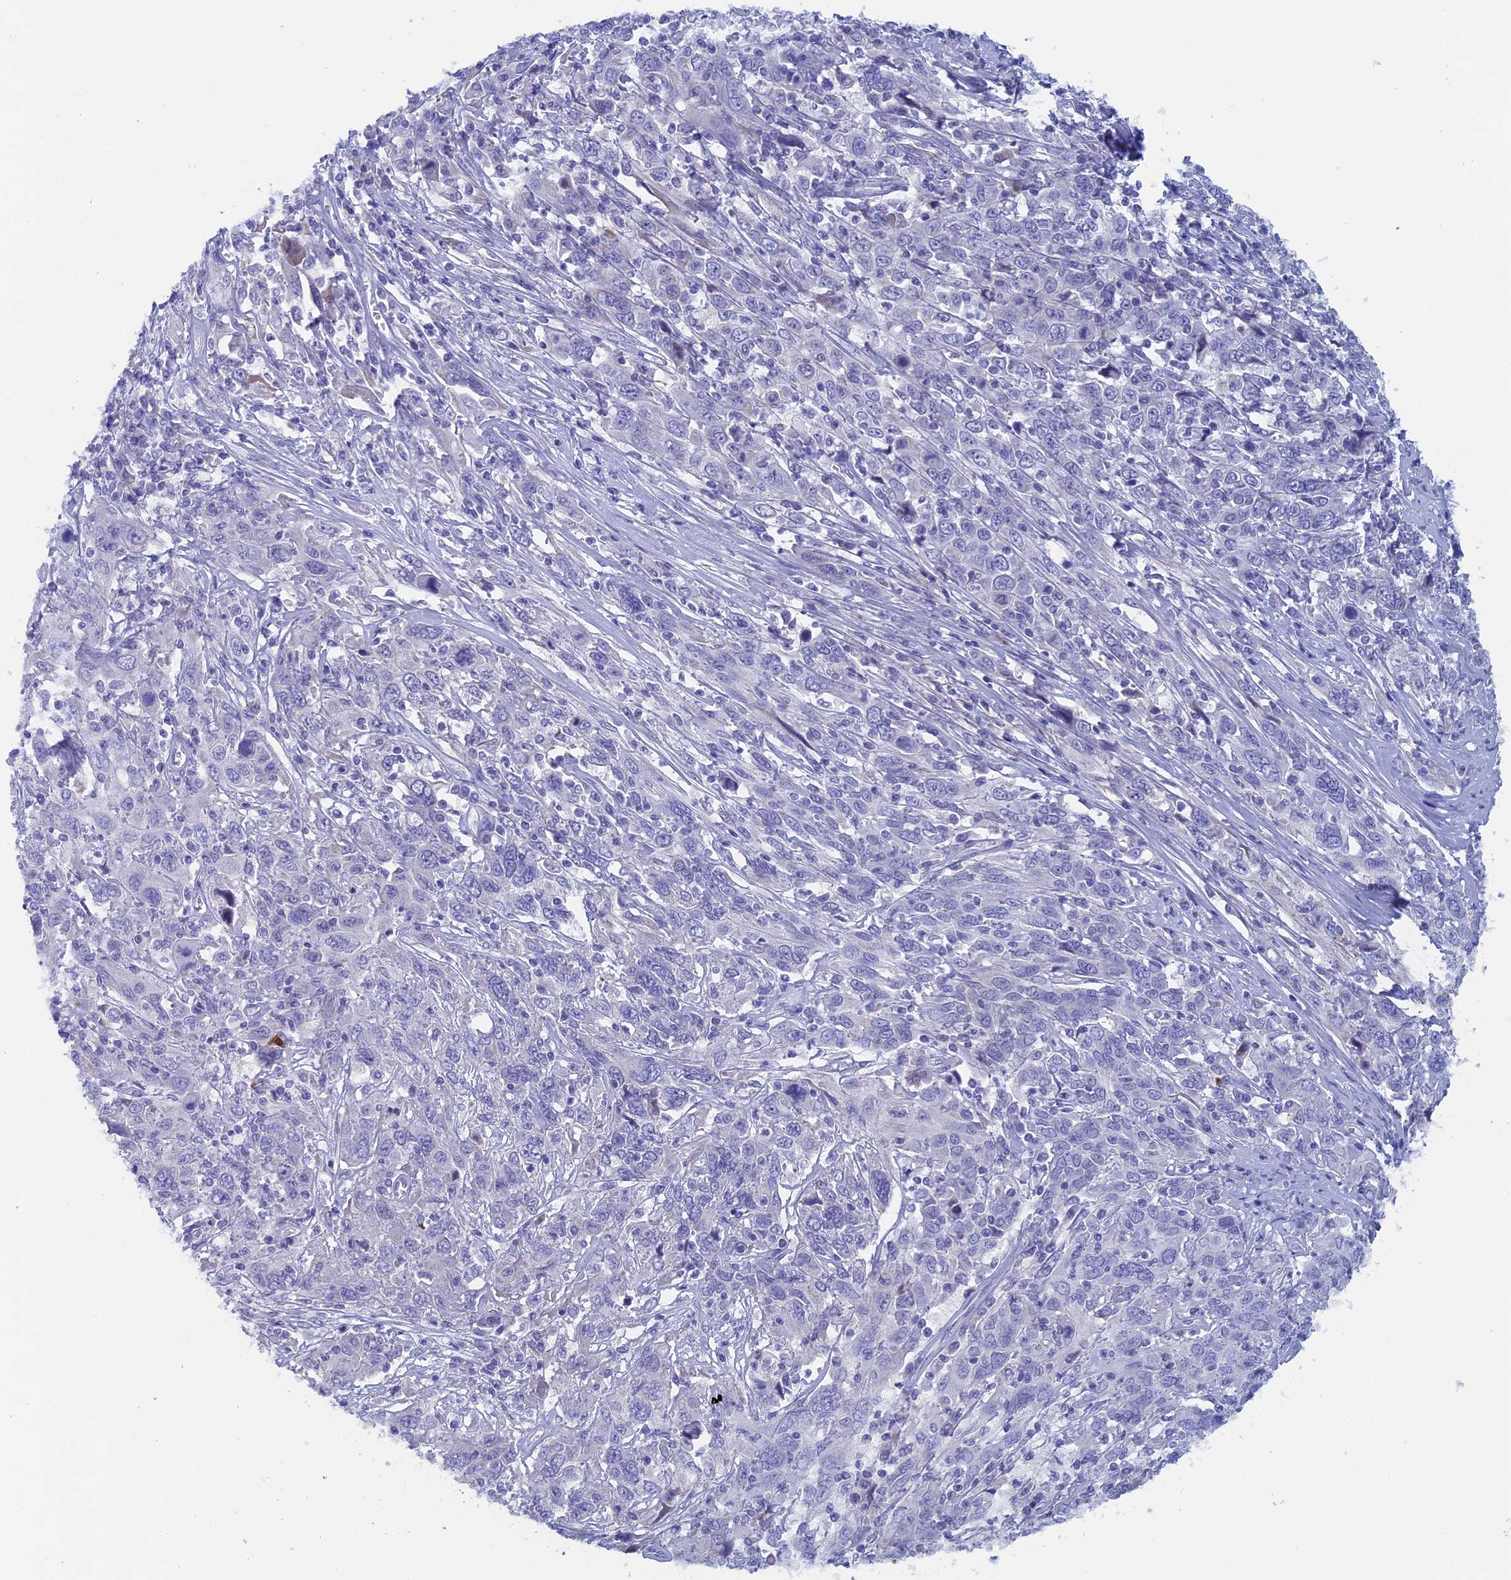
{"staining": {"intensity": "negative", "quantity": "none", "location": "none"}, "tissue": "cervical cancer", "cell_type": "Tumor cells", "image_type": "cancer", "snomed": [{"axis": "morphology", "description": "Squamous cell carcinoma, NOS"}, {"axis": "topography", "description": "Cervix"}], "caption": "Tumor cells show no significant protein staining in cervical cancer (squamous cell carcinoma). The staining is performed using DAB brown chromogen with nuclei counter-stained in using hematoxylin.", "gene": "NIBAN3", "patient": {"sex": "female", "age": 46}}